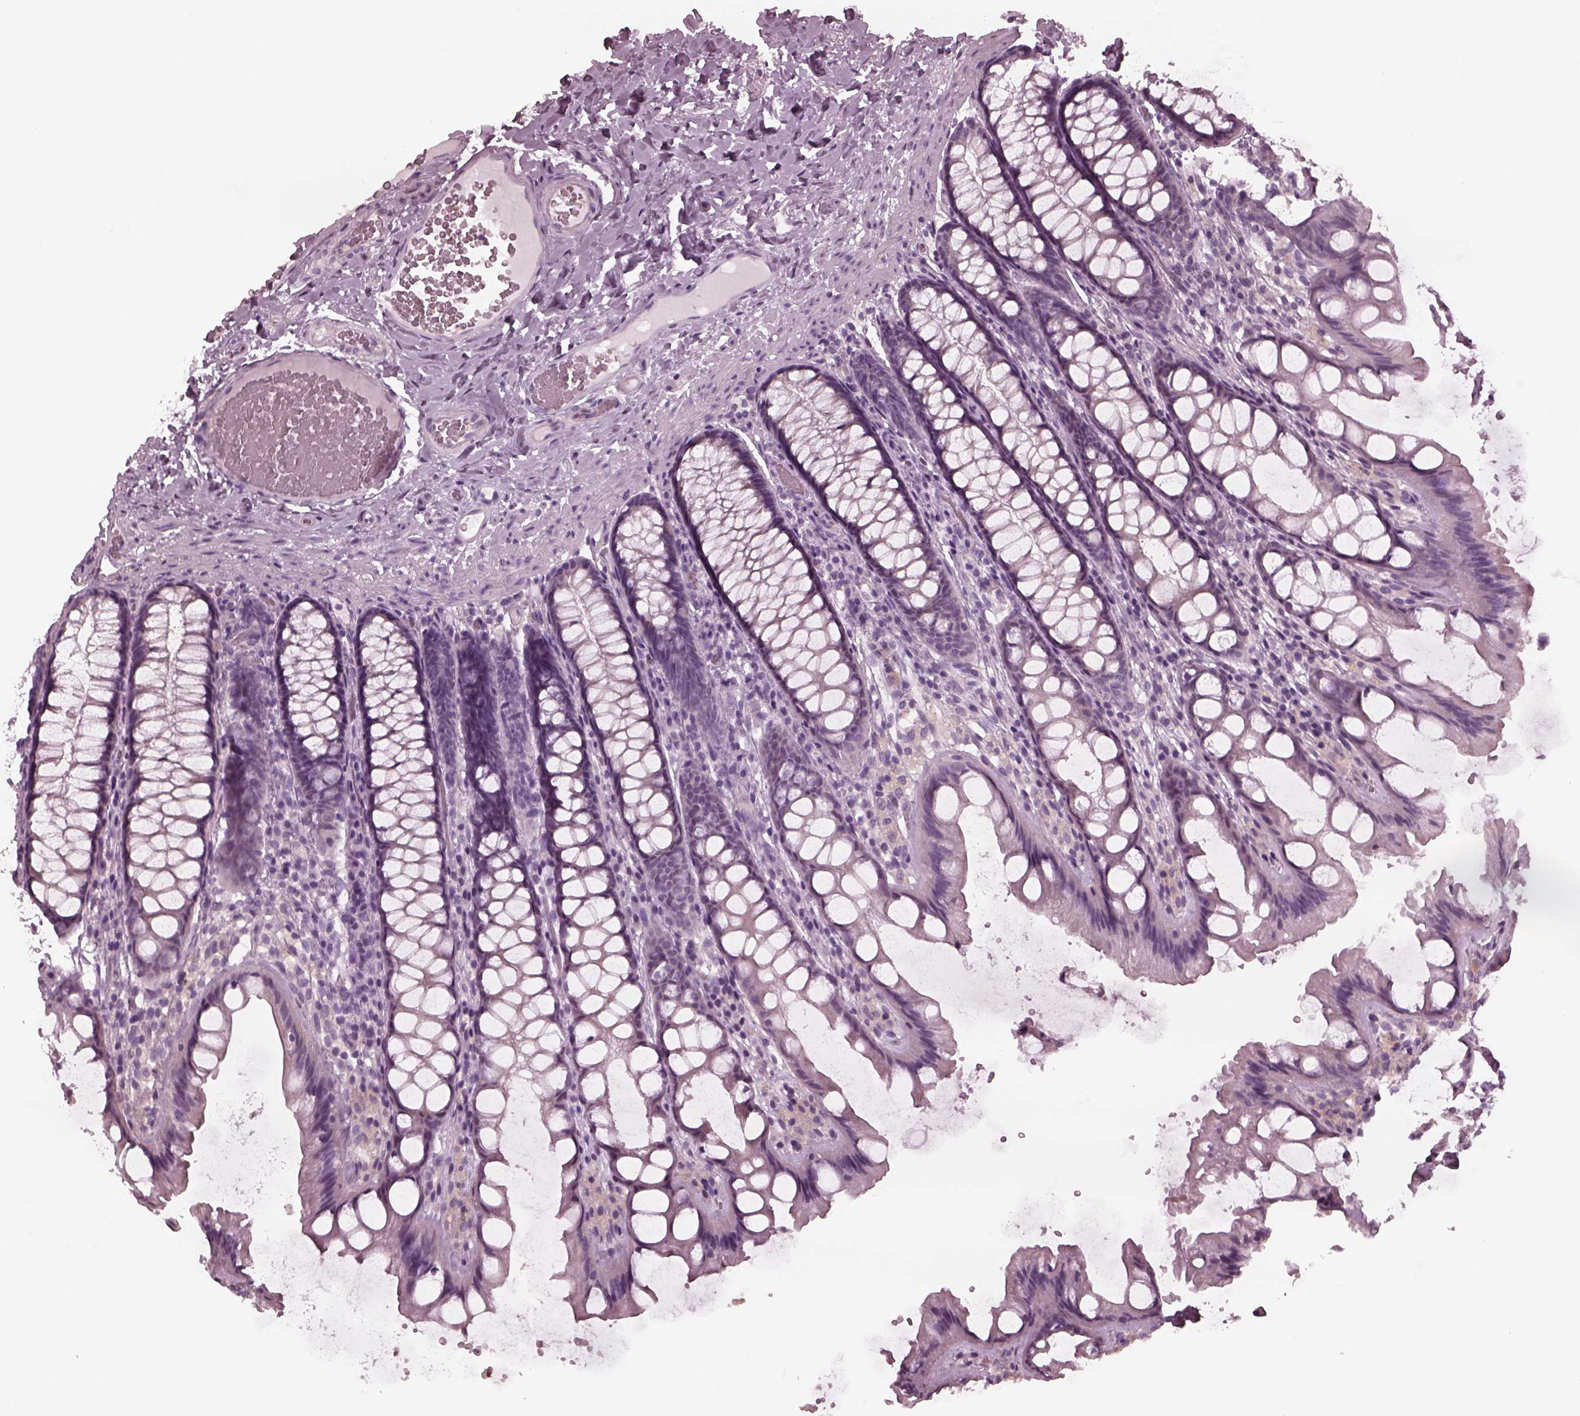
{"staining": {"intensity": "negative", "quantity": "none", "location": "none"}, "tissue": "colon", "cell_type": "Endothelial cells", "image_type": "normal", "snomed": [{"axis": "morphology", "description": "Normal tissue, NOS"}, {"axis": "topography", "description": "Colon"}], "caption": "Immunohistochemical staining of benign colon displays no significant positivity in endothelial cells. Nuclei are stained in blue.", "gene": "YY2", "patient": {"sex": "male", "age": 47}}